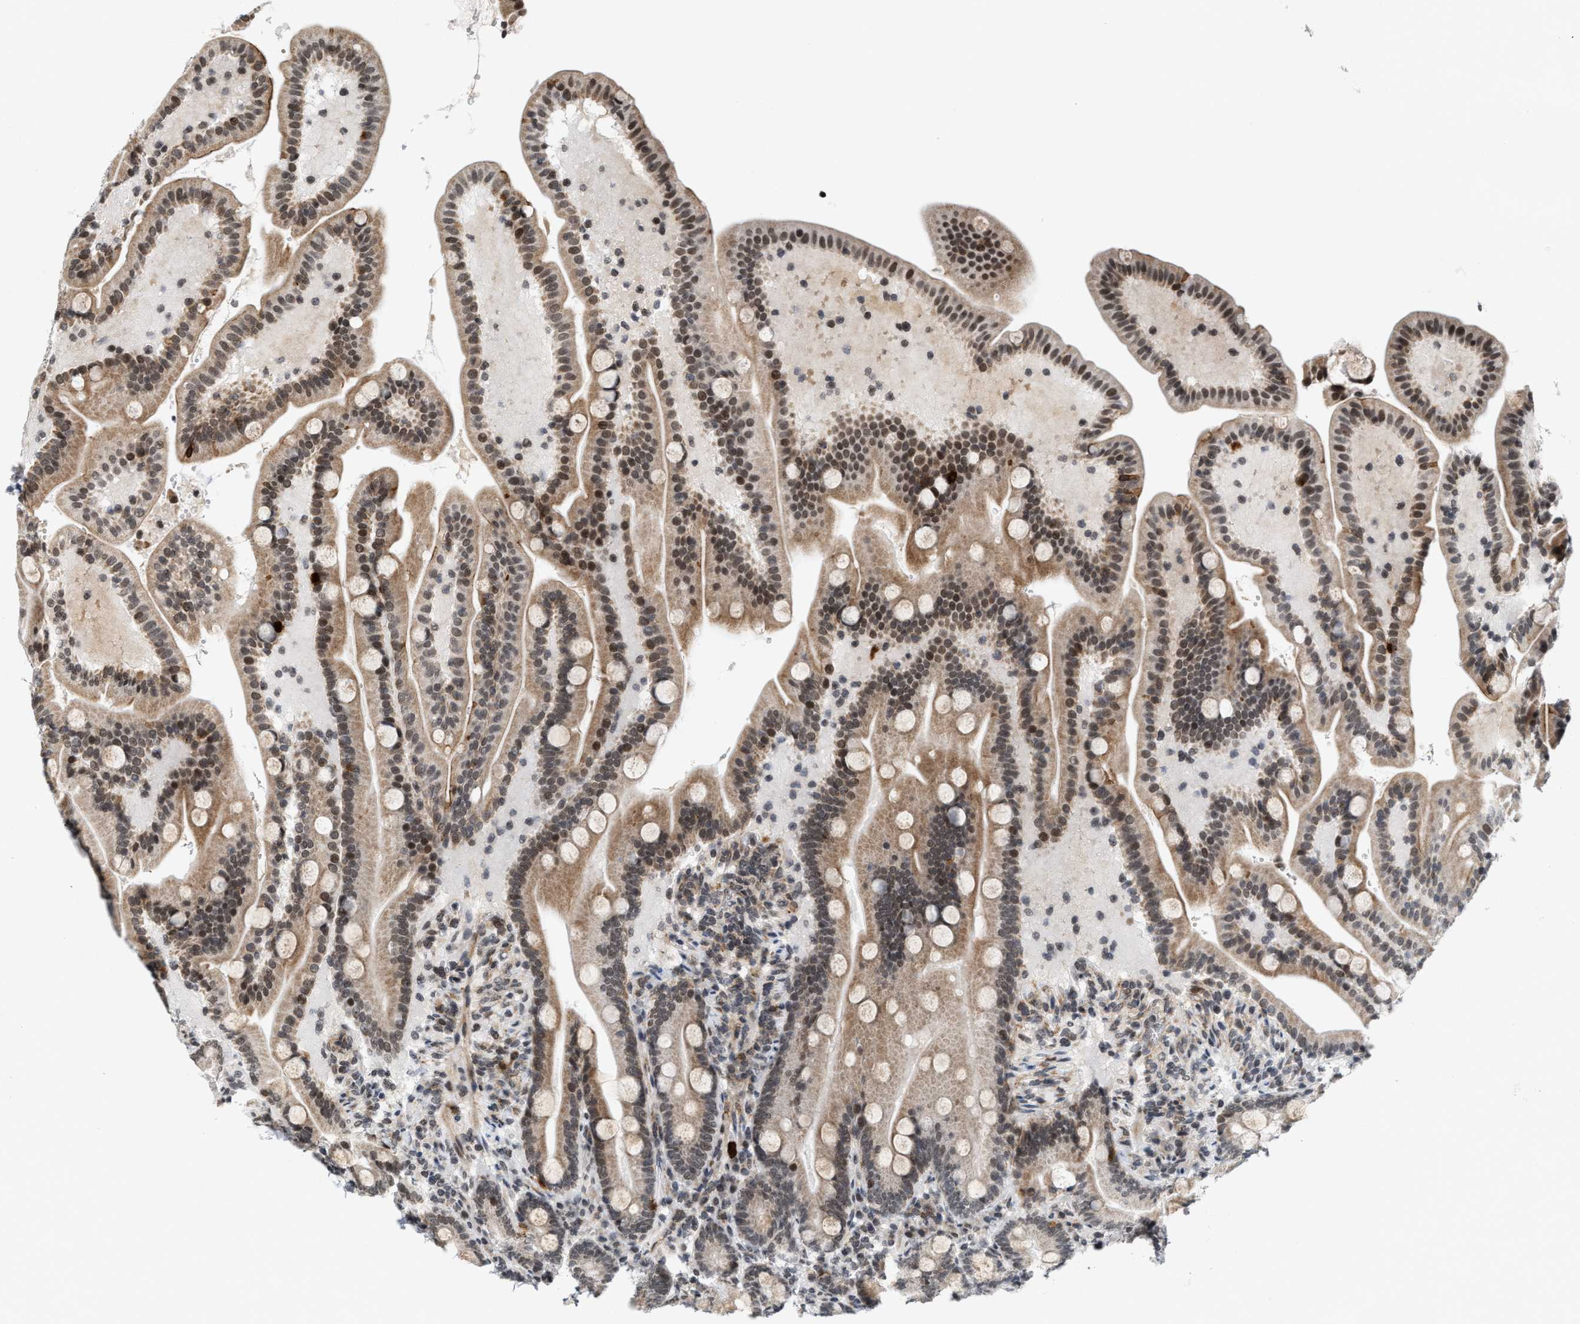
{"staining": {"intensity": "moderate", "quantity": ">75%", "location": "cytoplasmic/membranous,nuclear"}, "tissue": "duodenum", "cell_type": "Glandular cells", "image_type": "normal", "snomed": [{"axis": "morphology", "description": "Normal tissue, NOS"}, {"axis": "topography", "description": "Duodenum"}], "caption": "Immunohistochemistry (IHC) of benign human duodenum exhibits medium levels of moderate cytoplasmic/membranous,nuclear expression in approximately >75% of glandular cells. (Brightfield microscopy of DAB IHC at high magnification).", "gene": "ANKRD6", "patient": {"sex": "male", "age": 54}}